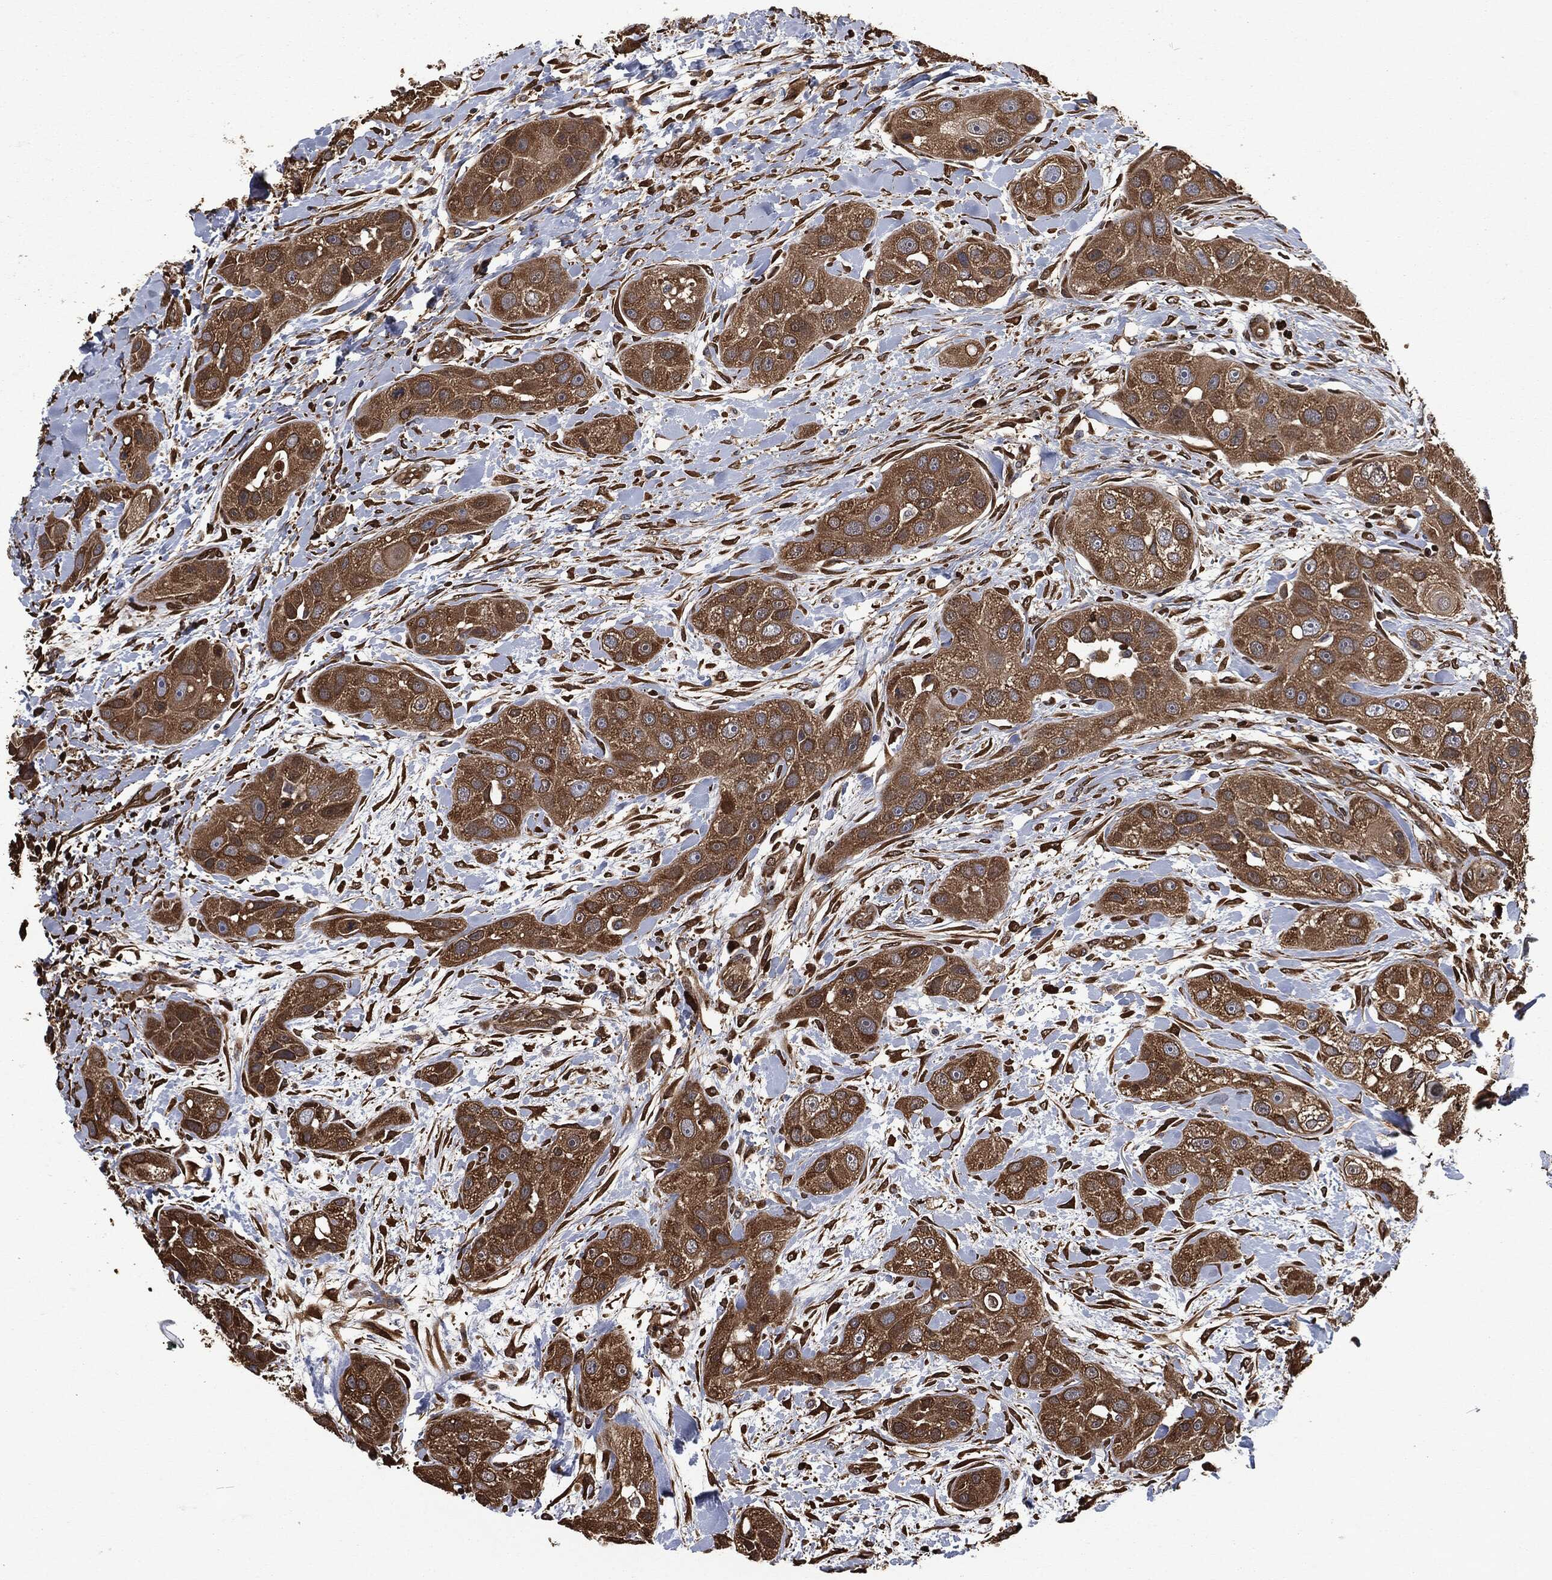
{"staining": {"intensity": "strong", "quantity": ">75%", "location": "cytoplasmic/membranous"}, "tissue": "head and neck cancer", "cell_type": "Tumor cells", "image_type": "cancer", "snomed": [{"axis": "morphology", "description": "Normal tissue, NOS"}, {"axis": "morphology", "description": "Squamous cell carcinoma, NOS"}, {"axis": "topography", "description": "Skeletal muscle"}, {"axis": "topography", "description": "Head-Neck"}], "caption": "This micrograph exhibits immunohistochemistry staining of squamous cell carcinoma (head and neck), with high strong cytoplasmic/membranous staining in about >75% of tumor cells.", "gene": "PRDX4", "patient": {"sex": "male", "age": 51}}